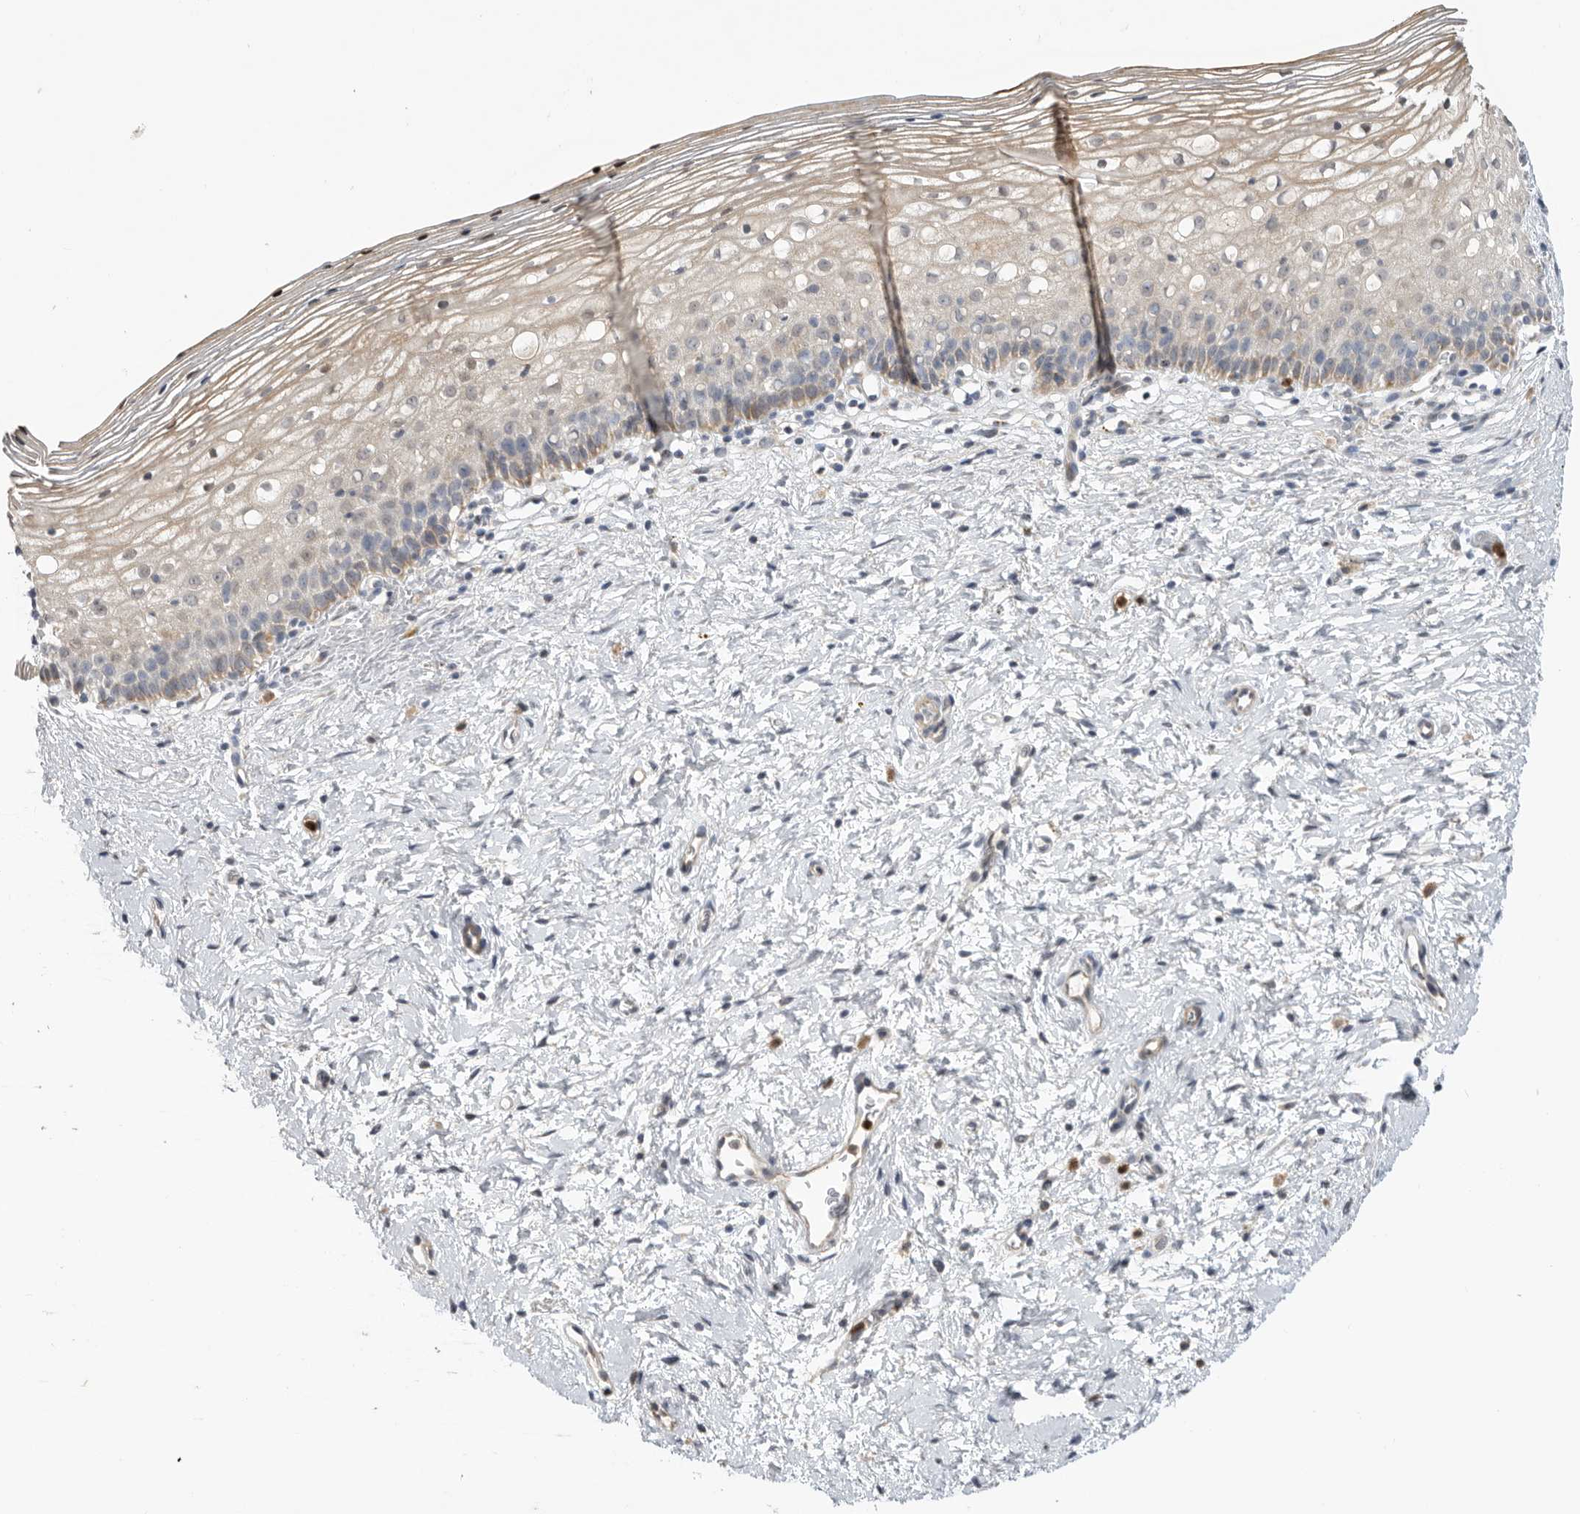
{"staining": {"intensity": "weak", "quantity": "<25%", "location": "cytoplasmic/membranous"}, "tissue": "cervix", "cell_type": "Squamous epithelial cells", "image_type": "normal", "snomed": [{"axis": "morphology", "description": "Normal tissue, NOS"}, {"axis": "topography", "description": "Cervix"}], "caption": "The IHC photomicrograph has no significant staining in squamous epithelial cells of cervix. (DAB (3,3'-diaminobenzidine) IHC with hematoxylin counter stain).", "gene": "GNE", "patient": {"sex": "female", "age": 72}}